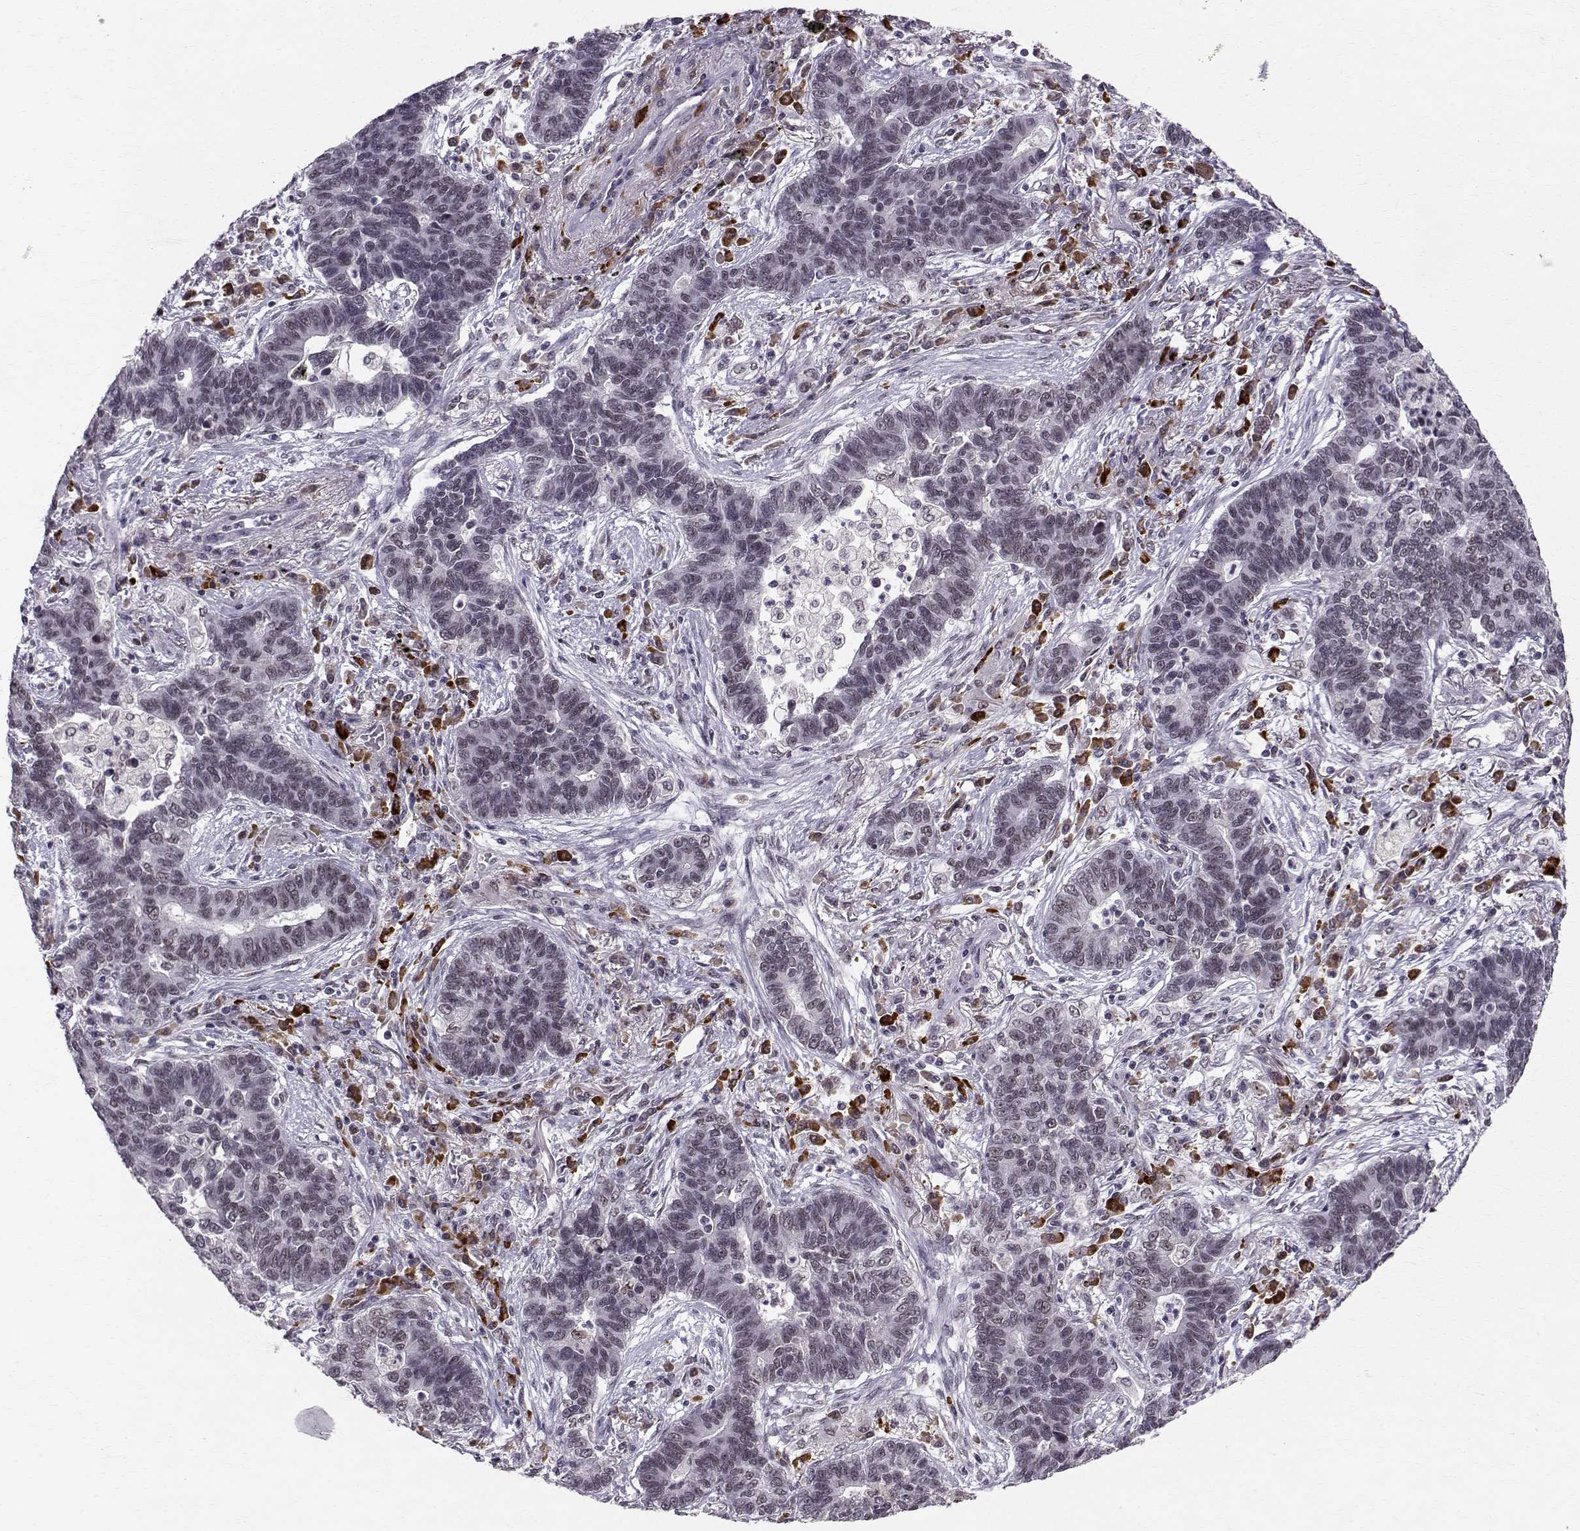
{"staining": {"intensity": "negative", "quantity": "none", "location": "none"}, "tissue": "lung cancer", "cell_type": "Tumor cells", "image_type": "cancer", "snomed": [{"axis": "morphology", "description": "Adenocarcinoma, NOS"}, {"axis": "topography", "description": "Lung"}], "caption": "A high-resolution micrograph shows immunohistochemistry (IHC) staining of lung adenocarcinoma, which reveals no significant expression in tumor cells. Nuclei are stained in blue.", "gene": "RPP38", "patient": {"sex": "female", "age": 57}}